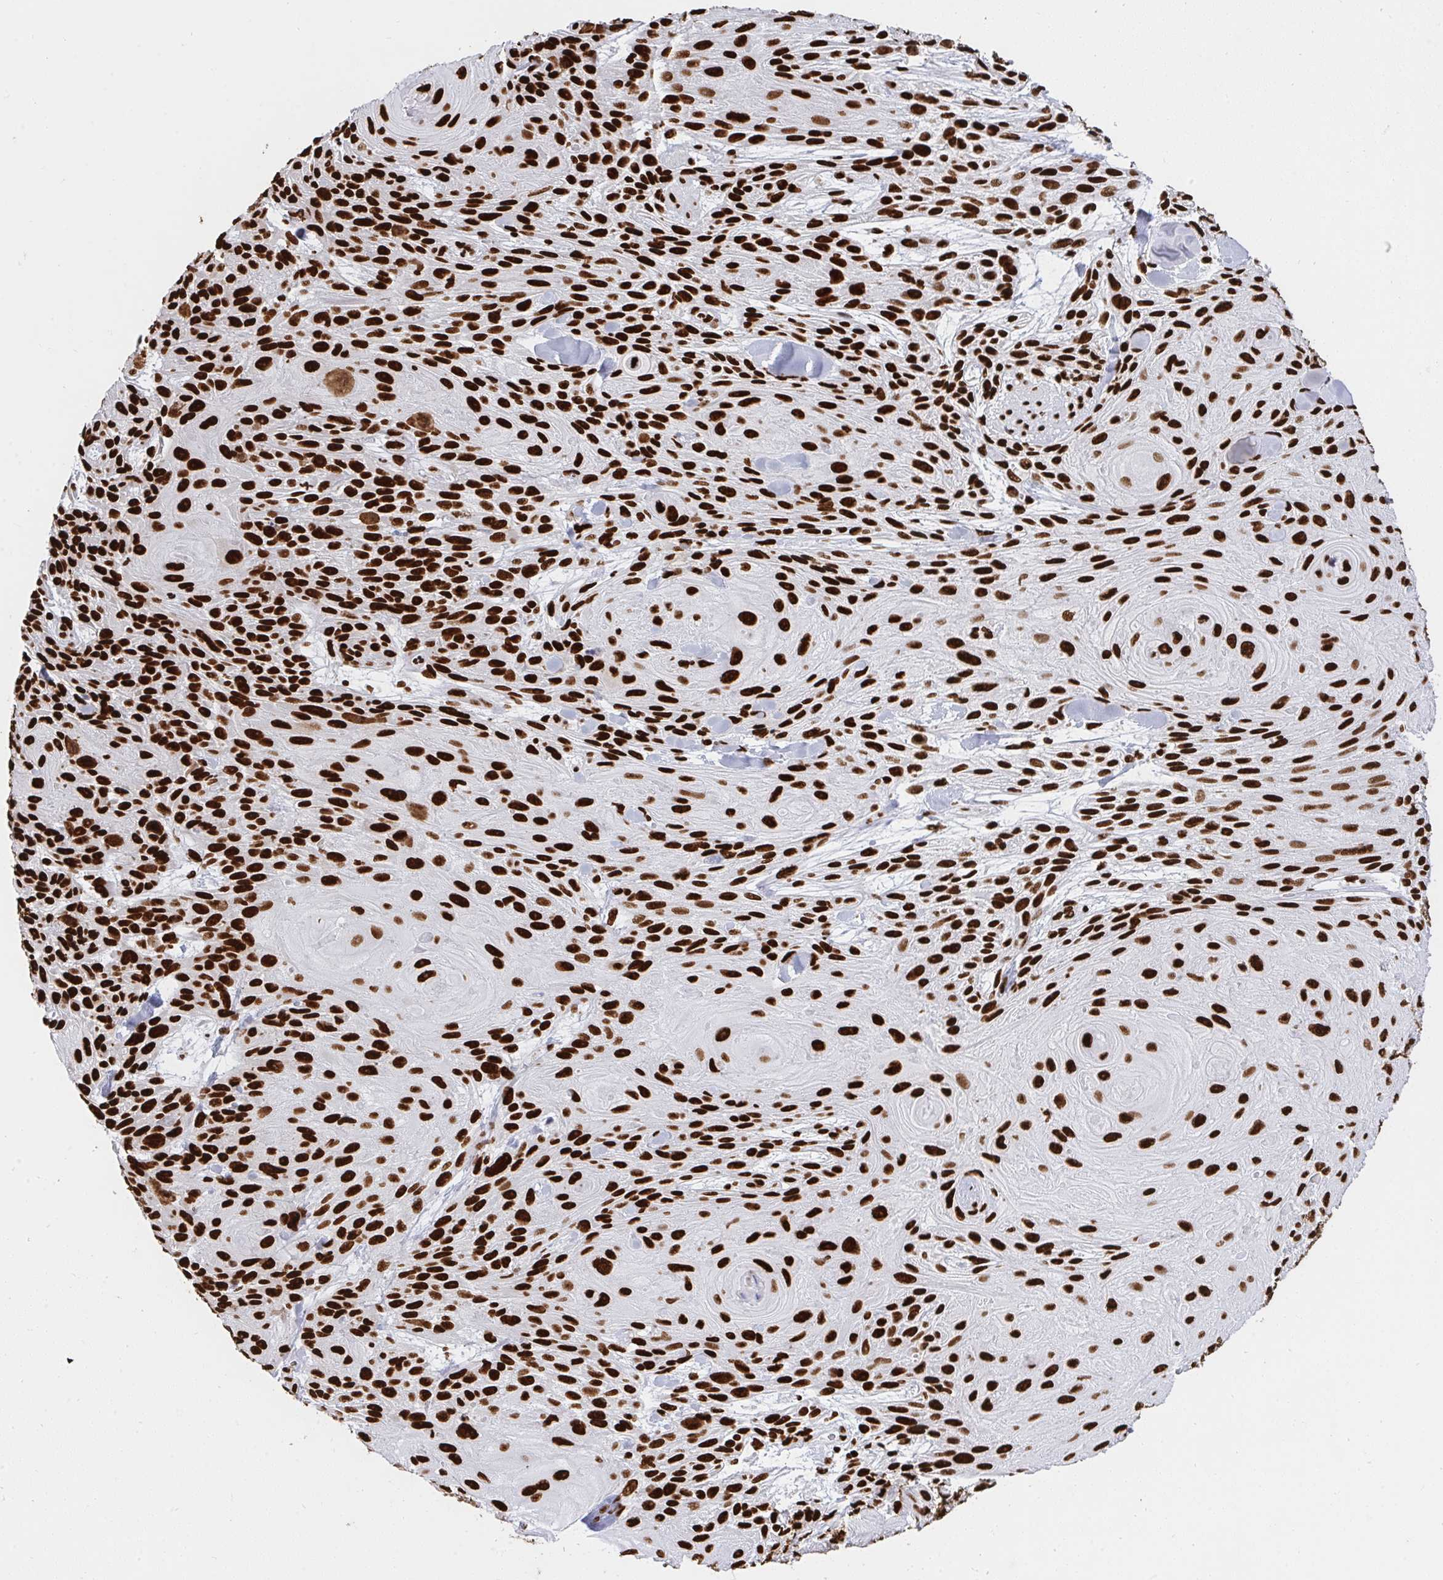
{"staining": {"intensity": "strong", "quantity": ">75%", "location": "nuclear"}, "tissue": "skin cancer", "cell_type": "Tumor cells", "image_type": "cancer", "snomed": [{"axis": "morphology", "description": "Squamous cell carcinoma, NOS"}, {"axis": "topography", "description": "Skin"}], "caption": "Skin cancer tissue displays strong nuclear expression in approximately >75% of tumor cells, visualized by immunohistochemistry.", "gene": "HNRNPL", "patient": {"sex": "male", "age": 88}}